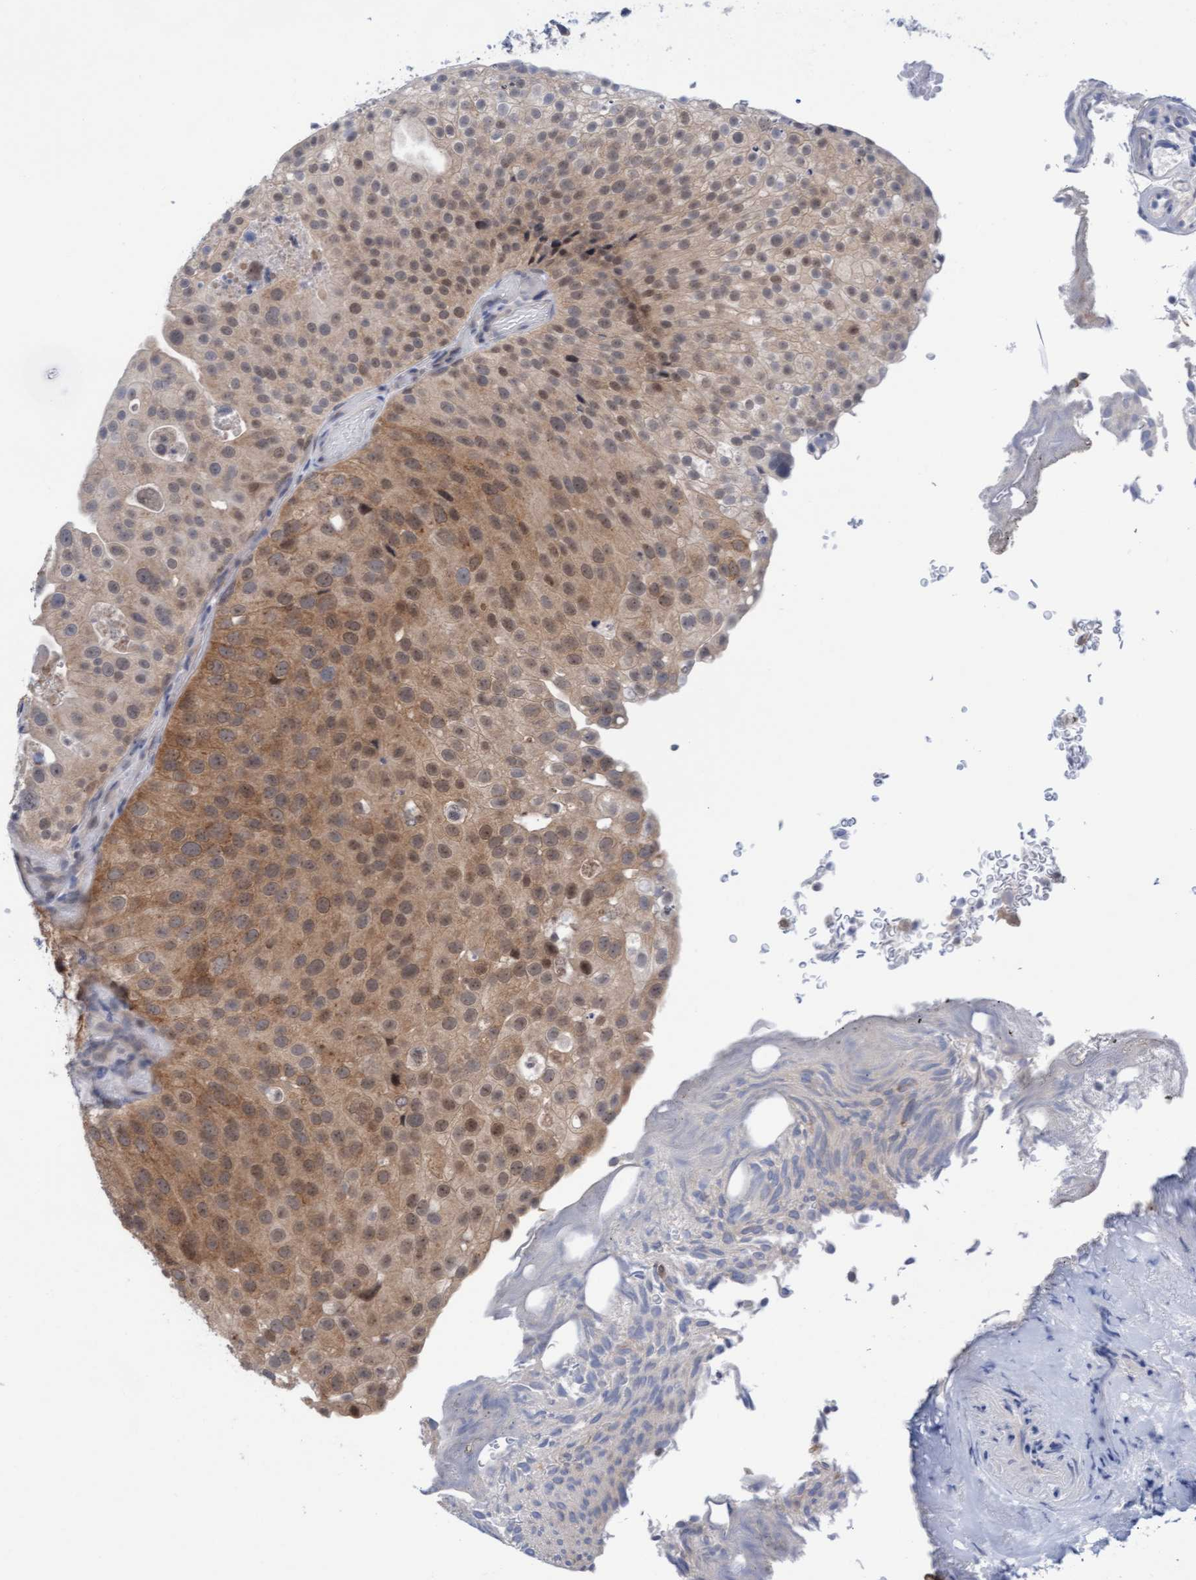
{"staining": {"intensity": "moderate", "quantity": ">75%", "location": "cytoplasmic/membranous,nuclear"}, "tissue": "urothelial cancer", "cell_type": "Tumor cells", "image_type": "cancer", "snomed": [{"axis": "morphology", "description": "Urothelial carcinoma, Low grade"}, {"axis": "topography", "description": "Urinary bladder"}], "caption": "Immunohistochemical staining of human low-grade urothelial carcinoma reveals medium levels of moderate cytoplasmic/membranous and nuclear protein expression in approximately >75% of tumor cells. The protein of interest is shown in brown color, while the nuclei are stained blue.", "gene": "AMZ2", "patient": {"sex": "male", "age": 78}}